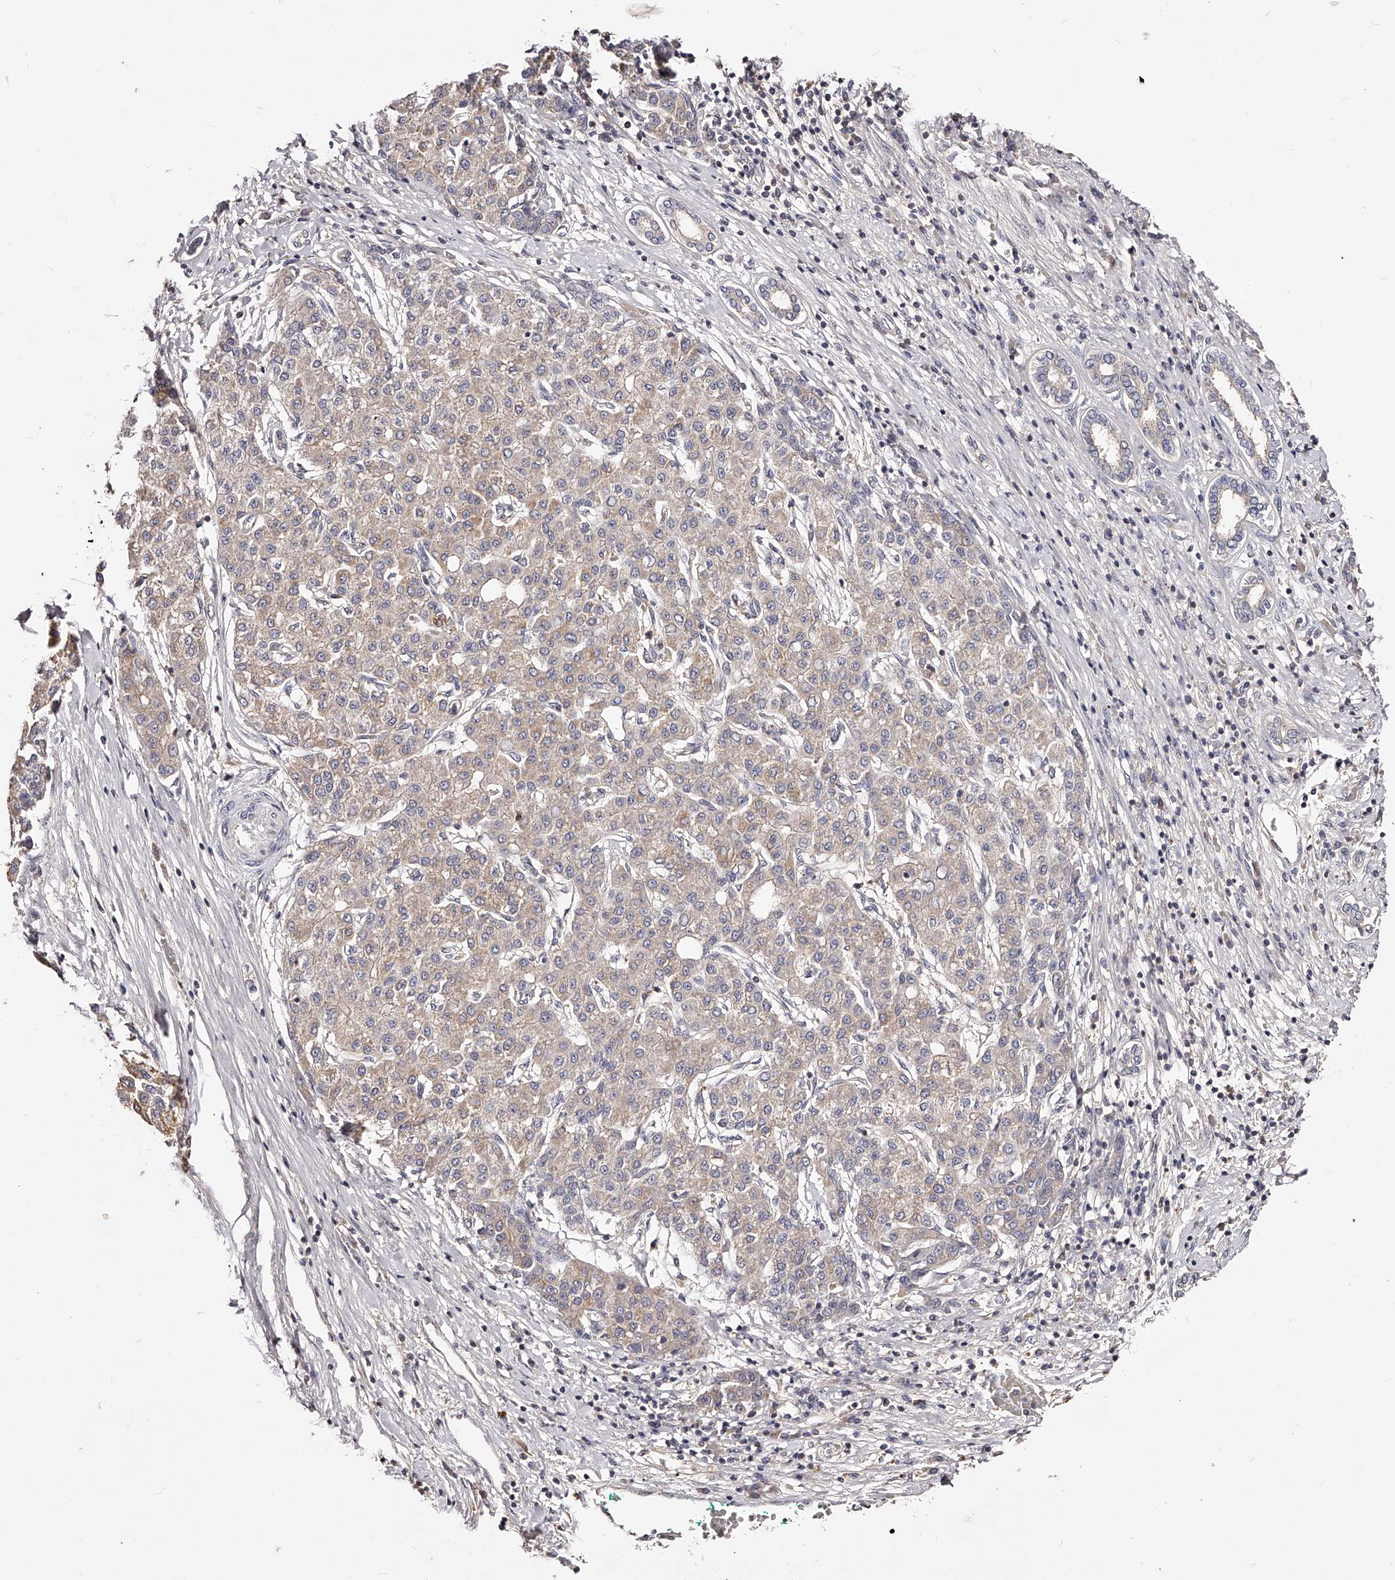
{"staining": {"intensity": "weak", "quantity": ">75%", "location": "cytoplasmic/membranous"}, "tissue": "liver cancer", "cell_type": "Tumor cells", "image_type": "cancer", "snomed": [{"axis": "morphology", "description": "Carcinoma, Hepatocellular, NOS"}, {"axis": "topography", "description": "Liver"}], "caption": "DAB immunohistochemical staining of human liver cancer (hepatocellular carcinoma) displays weak cytoplasmic/membranous protein staining in approximately >75% of tumor cells. Ihc stains the protein in brown and the nuclei are stained blue.", "gene": "PHACTR1", "patient": {"sex": "male", "age": 65}}